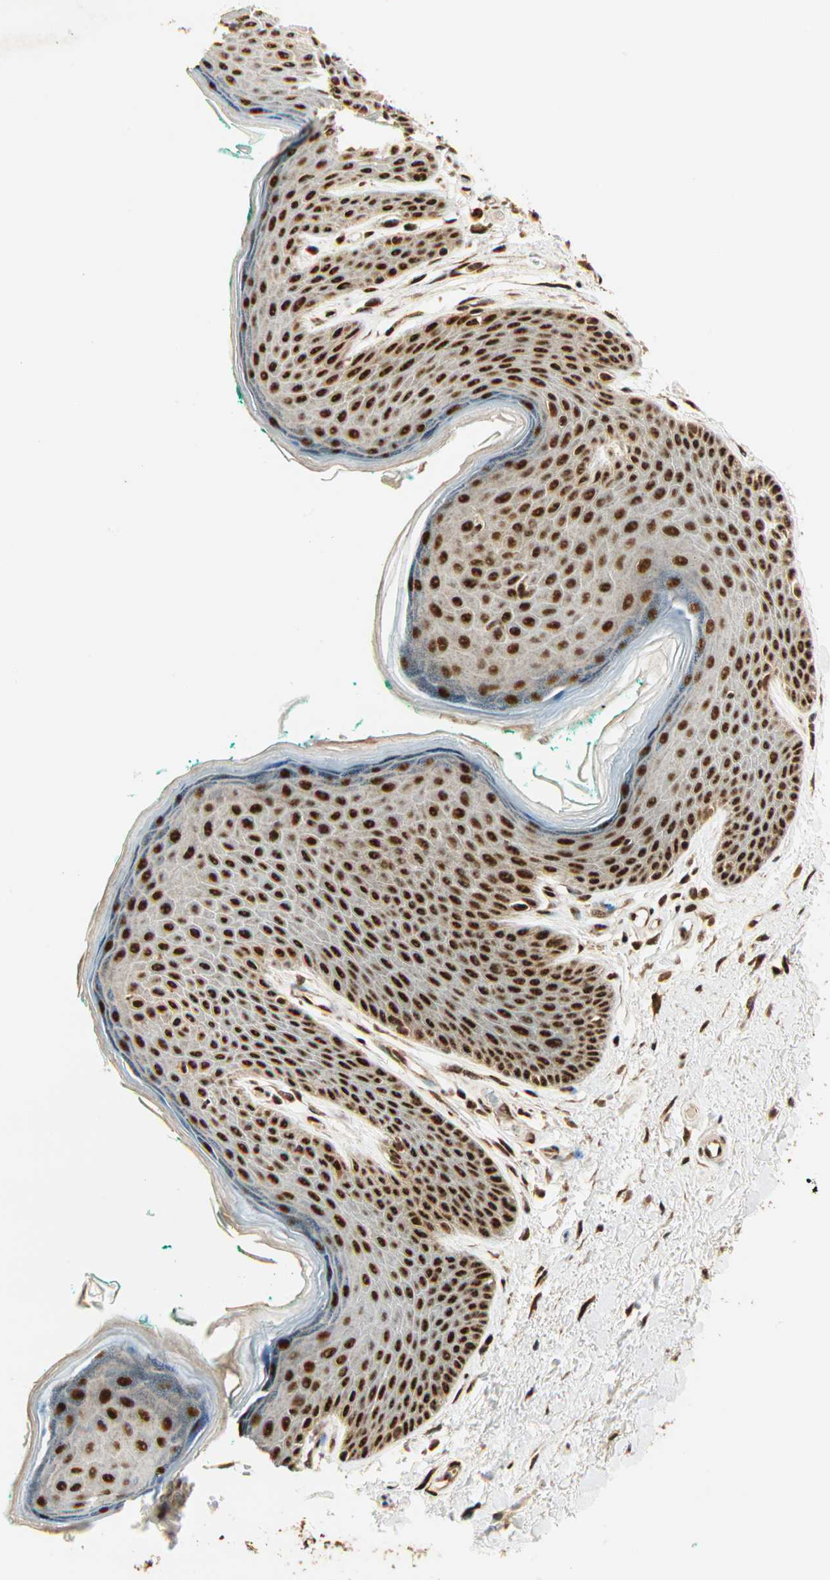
{"staining": {"intensity": "strong", "quantity": "25%-75%", "location": "cytoplasmic/membranous,nuclear"}, "tissue": "skin", "cell_type": "Epidermal cells", "image_type": "normal", "snomed": [{"axis": "morphology", "description": "Normal tissue, NOS"}, {"axis": "topography", "description": "Anal"}], "caption": "IHC of benign human skin exhibits high levels of strong cytoplasmic/membranous,nuclear expression in about 25%-75% of epidermal cells.", "gene": "PNPLA6", "patient": {"sex": "male", "age": 74}}